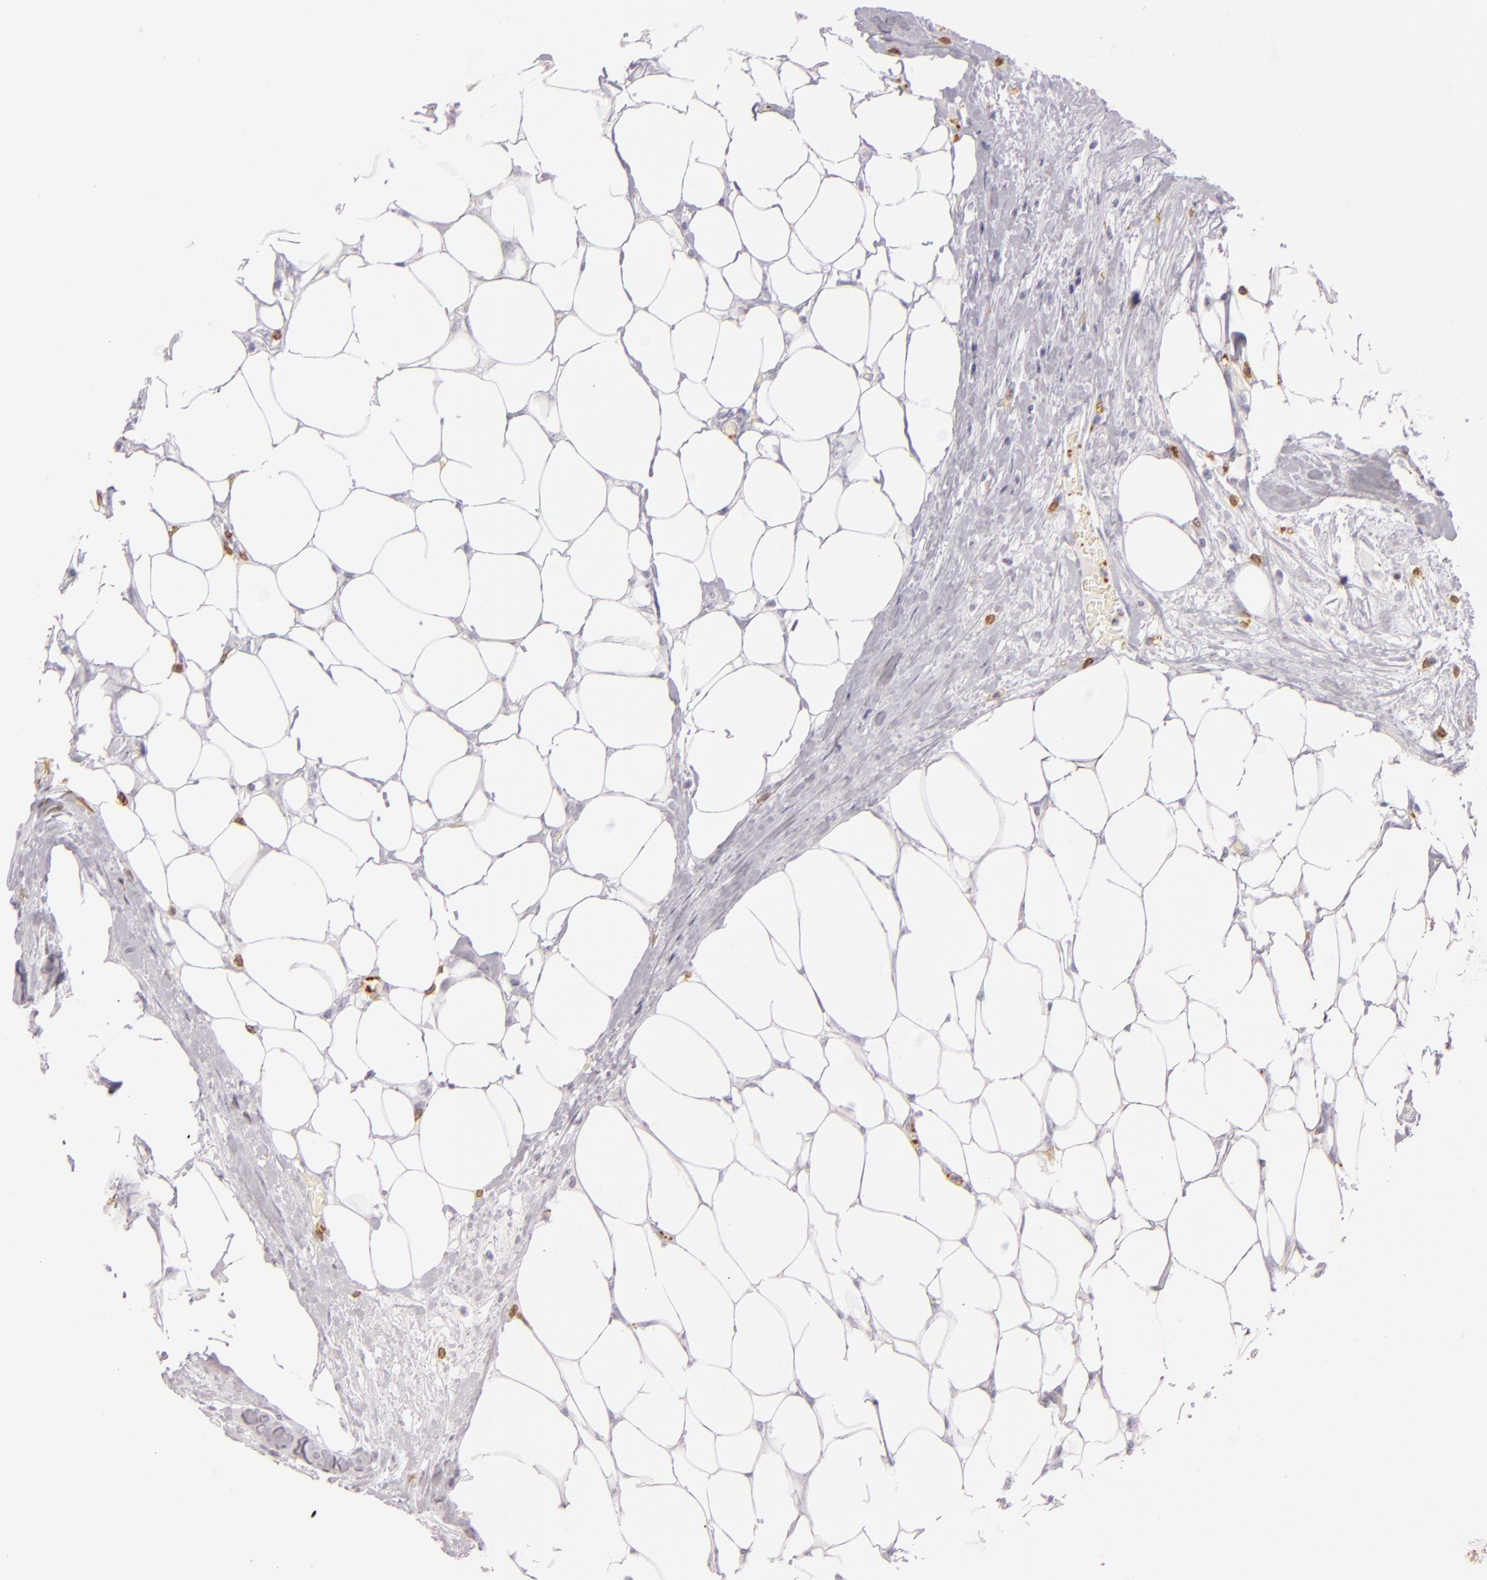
{"staining": {"intensity": "negative", "quantity": "none", "location": "none"}, "tissue": "colorectal cancer", "cell_type": "Tumor cells", "image_type": "cancer", "snomed": [{"axis": "morphology", "description": "Adenocarcinoma, NOS"}, {"axis": "topography", "description": "Colon"}], "caption": "Human colorectal cancer stained for a protein using immunohistochemistry (IHC) reveals no positivity in tumor cells.", "gene": "LAT", "patient": {"sex": "female", "age": 70}}